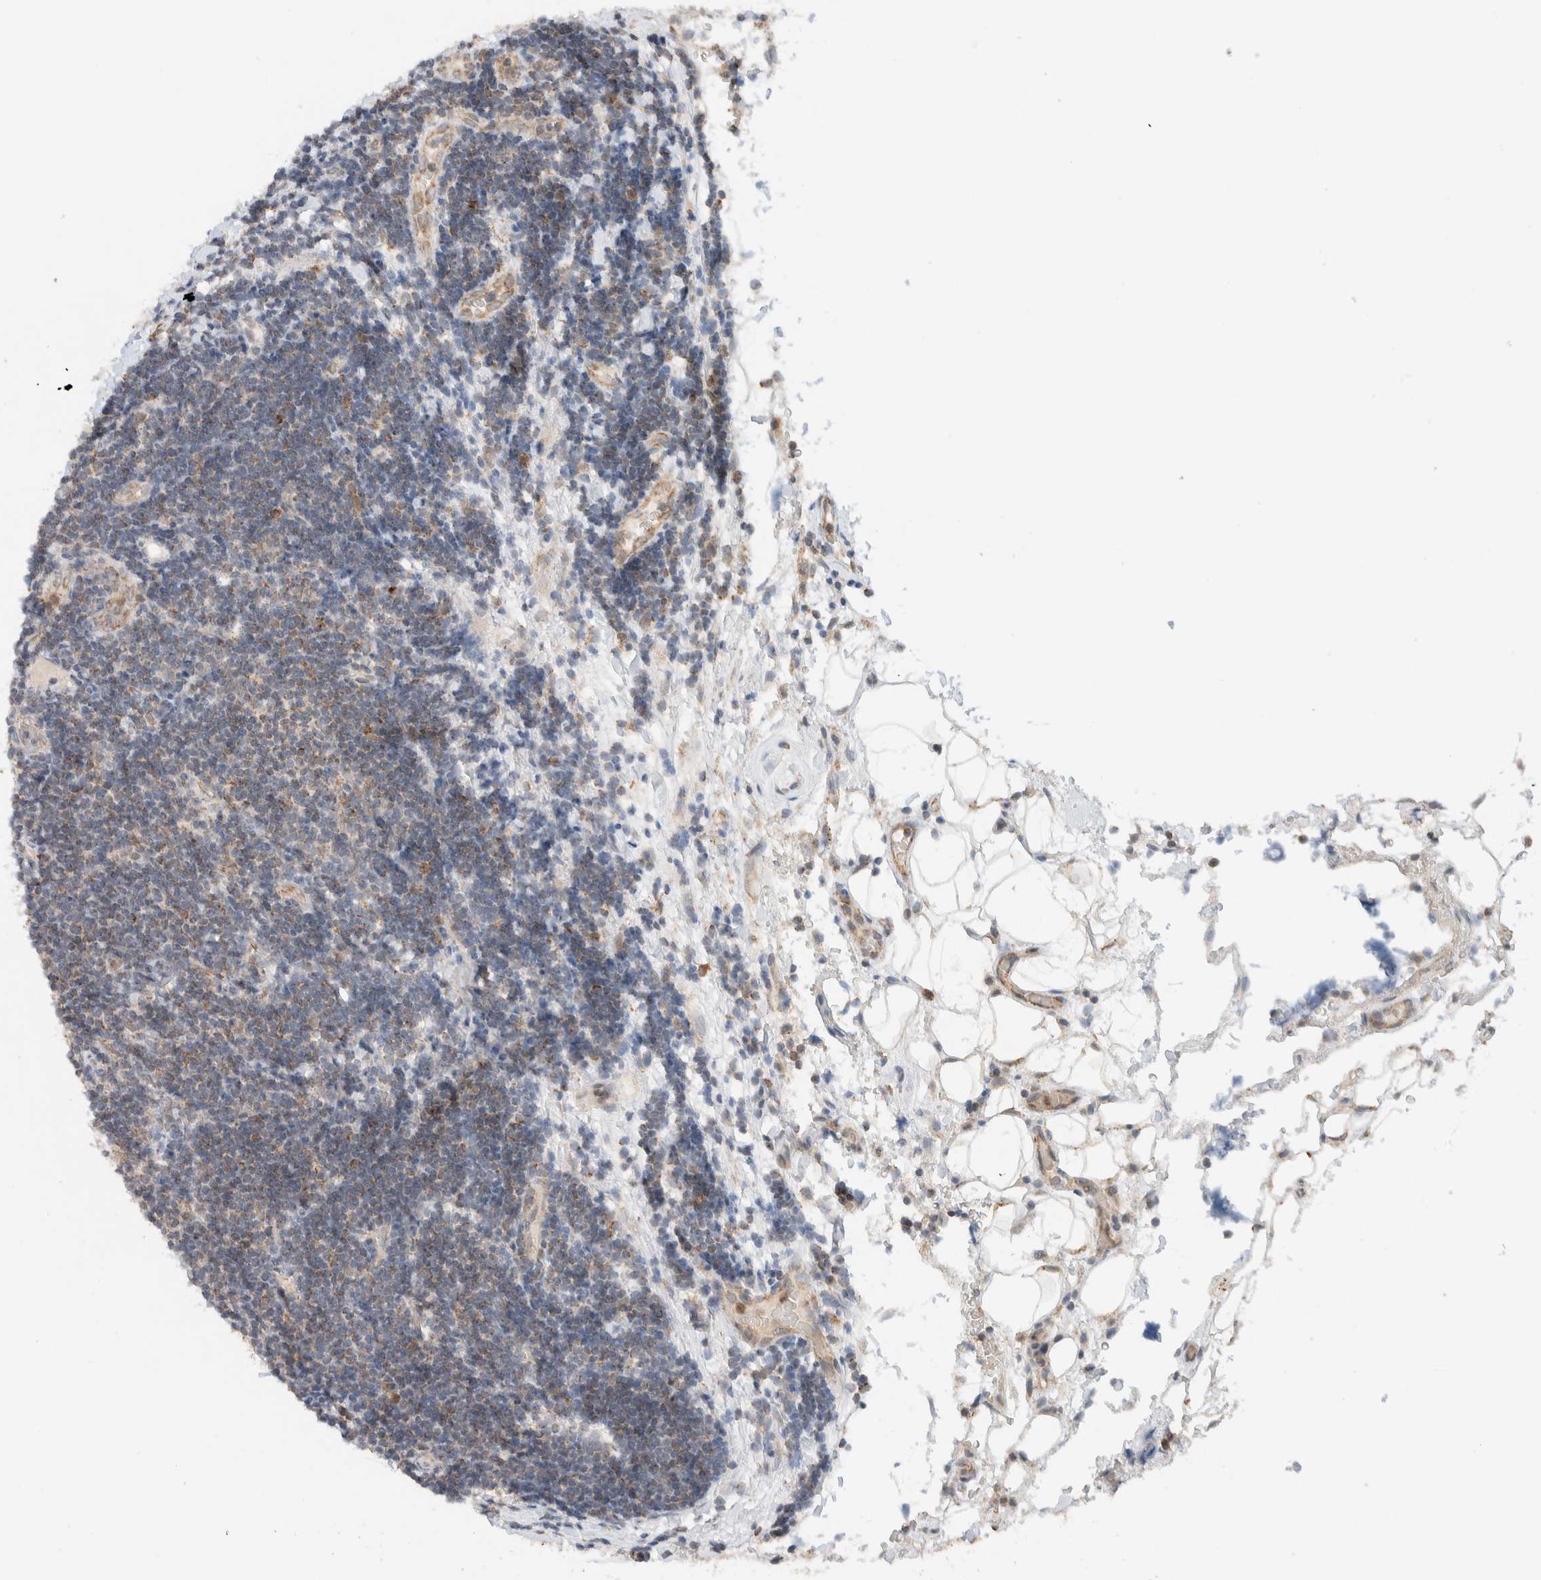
{"staining": {"intensity": "weak", "quantity": ">75%", "location": "cytoplasmic/membranous"}, "tissue": "lymphoma", "cell_type": "Tumor cells", "image_type": "cancer", "snomed": [{"axis": "morphology", "description": "Malignant lymphoma, non-Hodgkin's type, Low grade"}, {"axis": "topography", "description": "Lymph node"}], "caption": "IHC photomicrograph of lymphoma stained for a protein (brown), which exhibits low levels of weak cytoplasmic/membranous positivity in about >75% of tumor cells.", "gene": "MRPL41", "patient": {"sex": "male", "age": 83}}